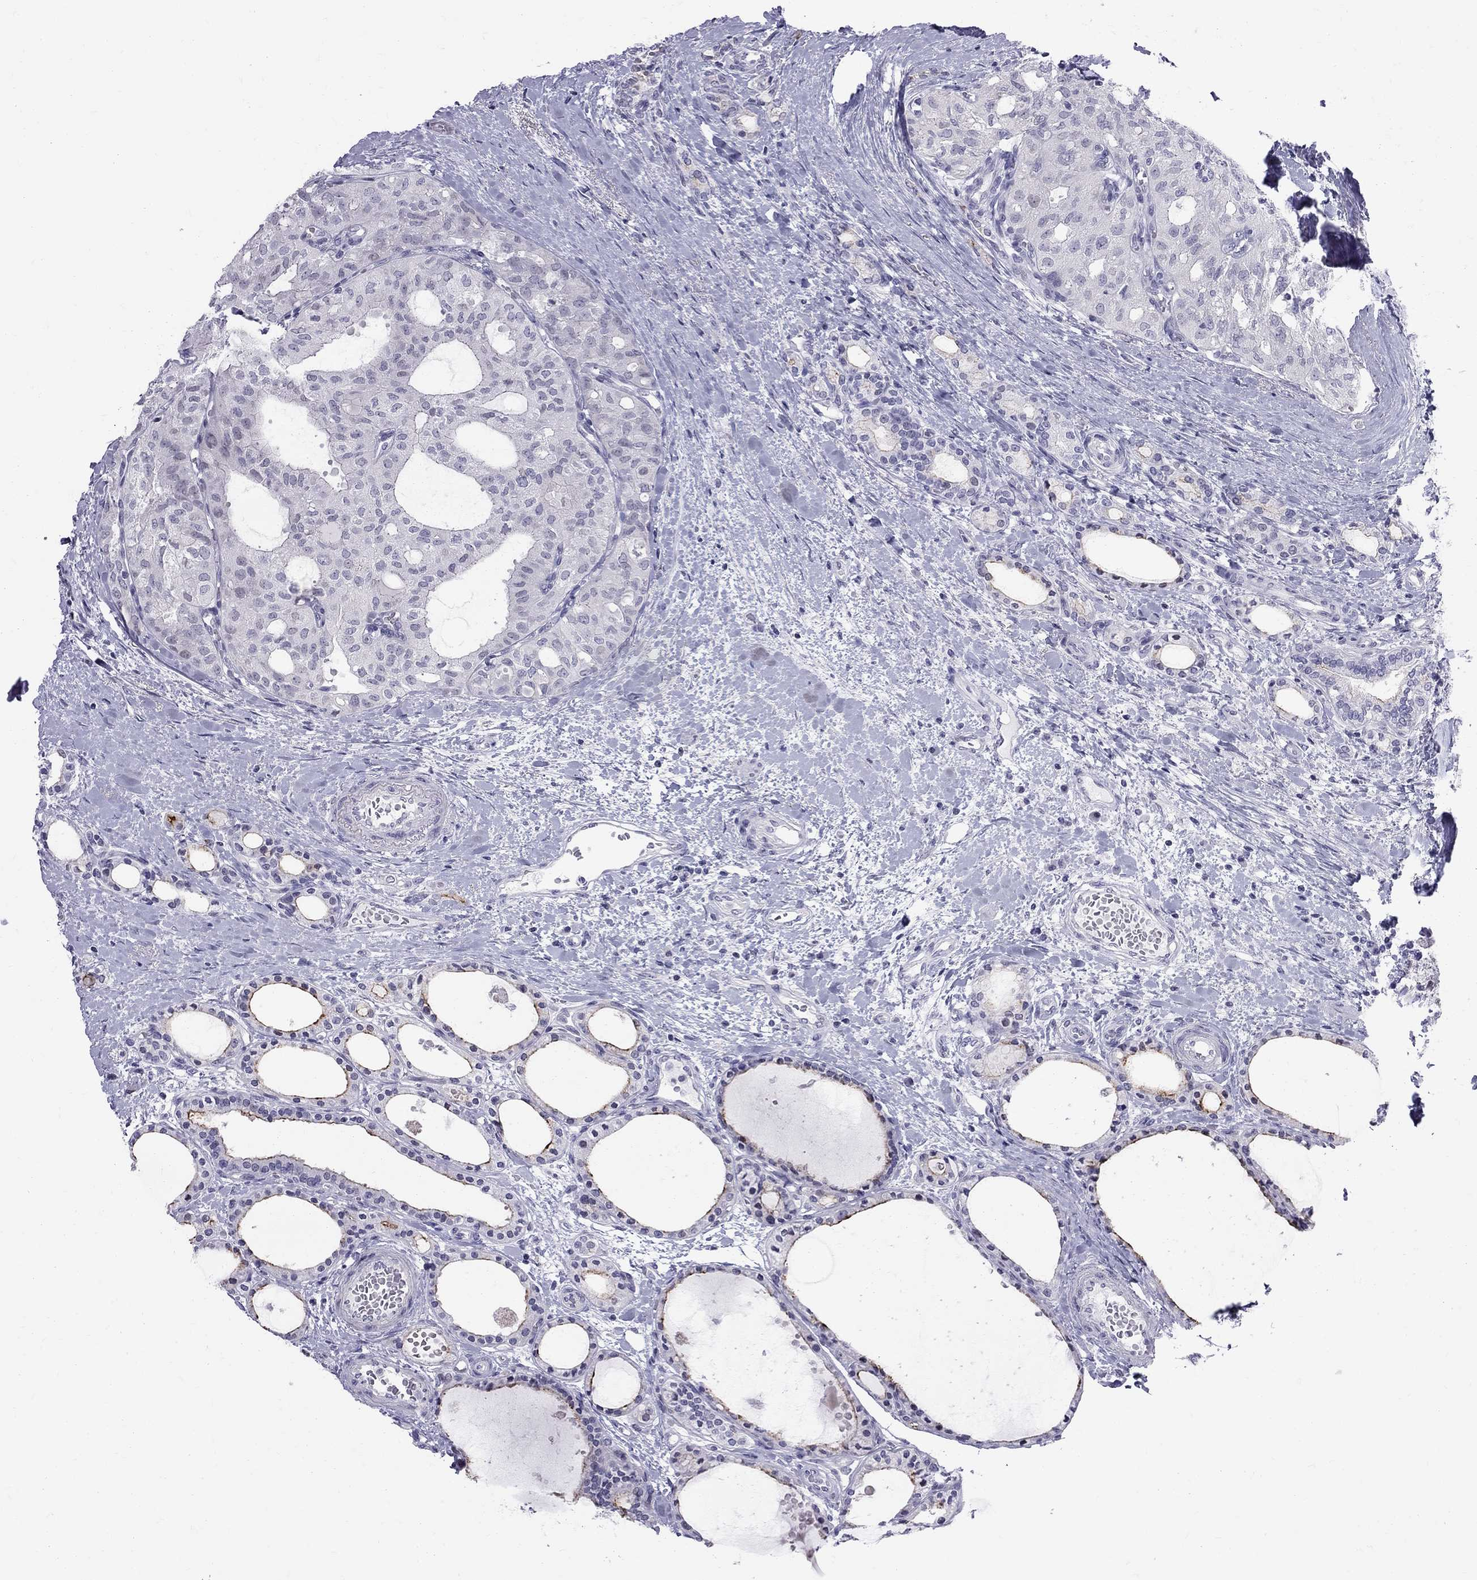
{"staining": {"intensity": "moderate", "quantity": "<25%", "location": "cytoplasmic/membranous"}, "tissue": "thyroid cancer", "cell_type": "Tumor cells", "image_type": "cancer", "snomed": [{"axis": "morphology", "description": "Follicular adenoma carcinoma, NOS"}, {"axis": "topography", "description": "Thyroid gland"}], "caption": "Thyroid cancer stained with IHC exhibits moderate cytoplasmic/membranous staining in approximately <25% of tumor cells.", "gene": "MUC15", "patient": {"sex": "male", "age": 75}}